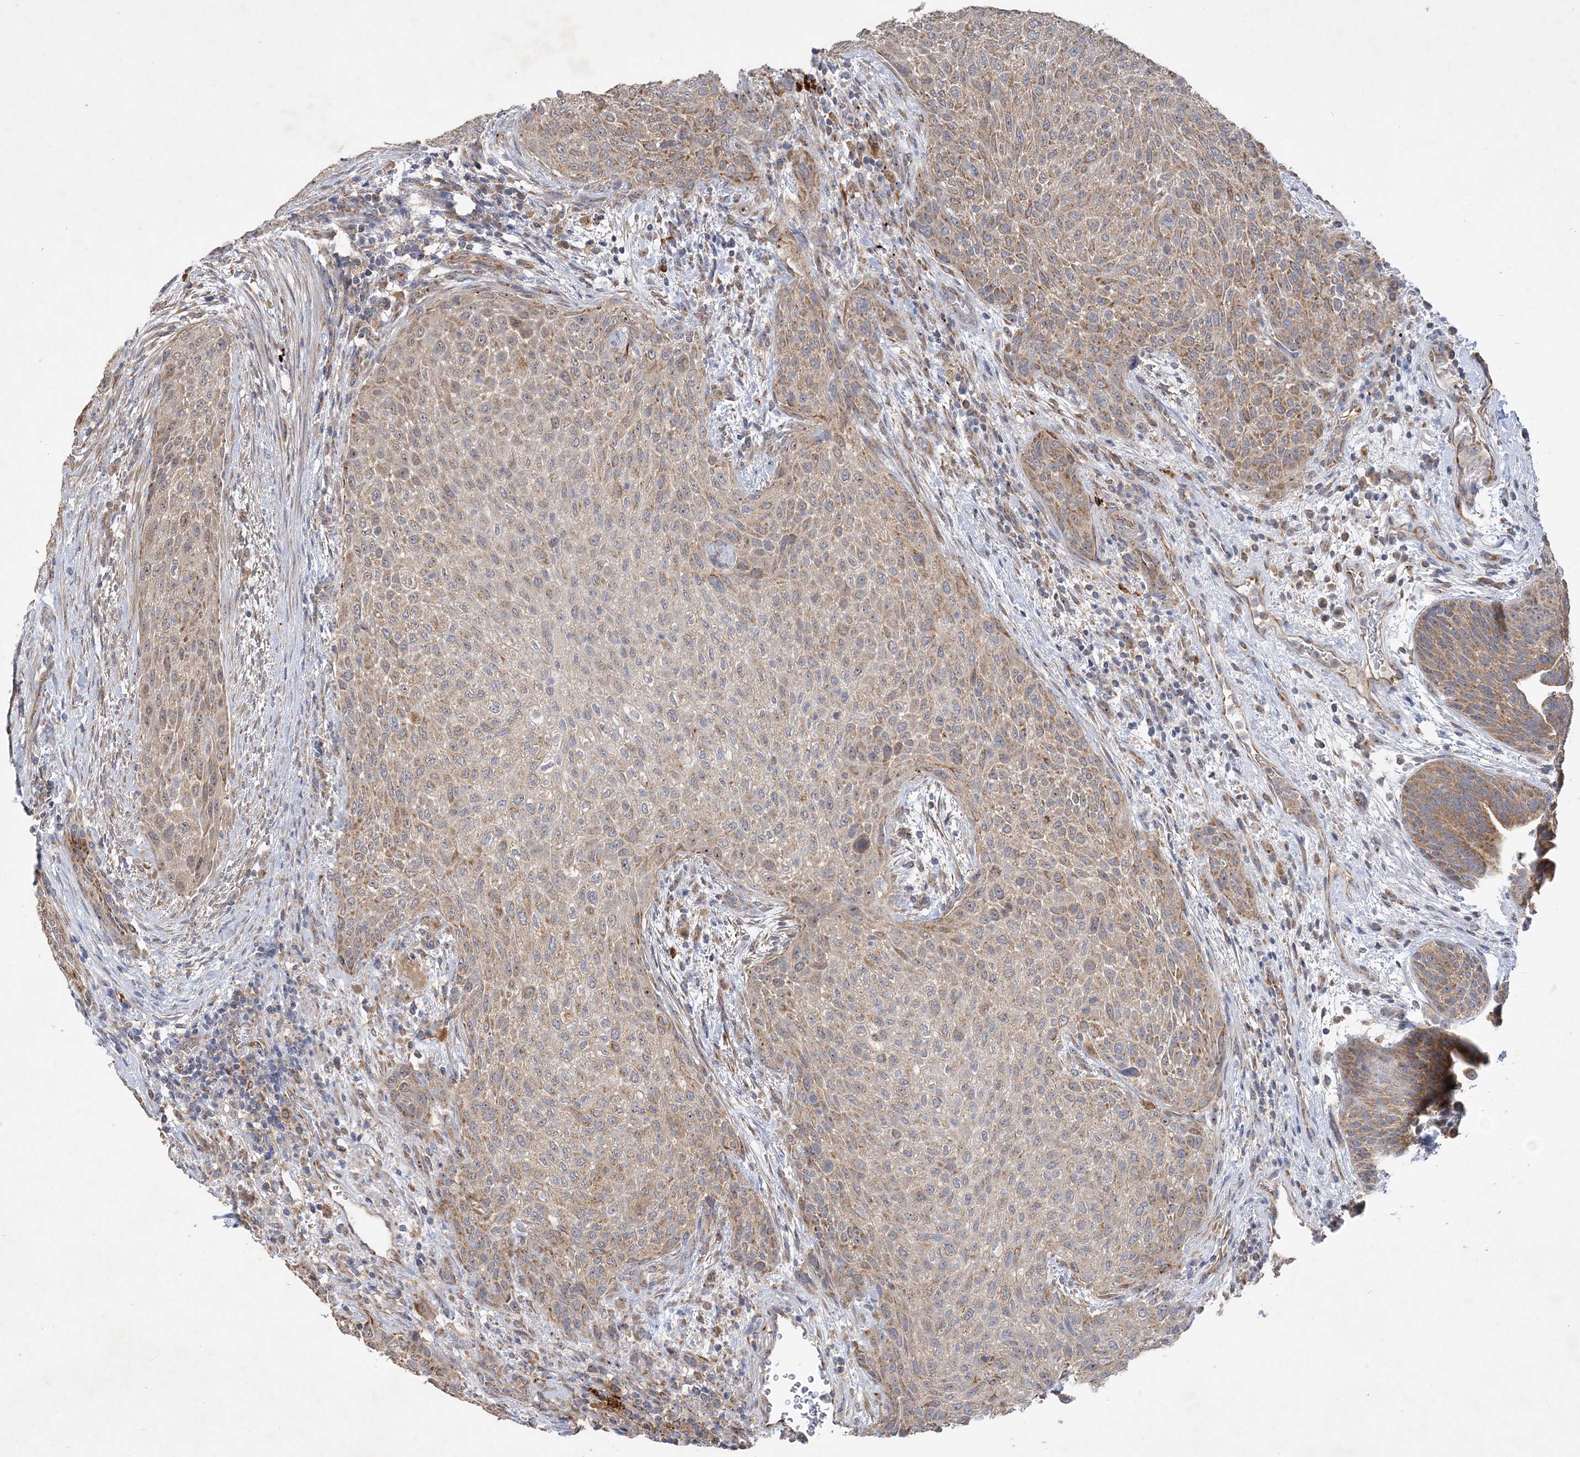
{"staining": {"intensity": "moderate", "quantity": "<25%", "location": "cytoplasmic/membranous"}, "tissue": "urothelial cancer", "cell_type": "Tumor cells", "image_type": "cancer", "snomed": [{"axis": "morphology", "description": "Urothelial carcinoma, High grade"}, {"axis": "topography", "description": "Urinary bladder"}], "caption": "There is low levels of moderate cytoplasmic/membranous positivity in tumor cells of high-grade urothelial carcinoma, as demonstrated by immunohistochemical staining (brown color).", "gene": "FEZ2", "patient": {"sex": "male", "age": 35}}